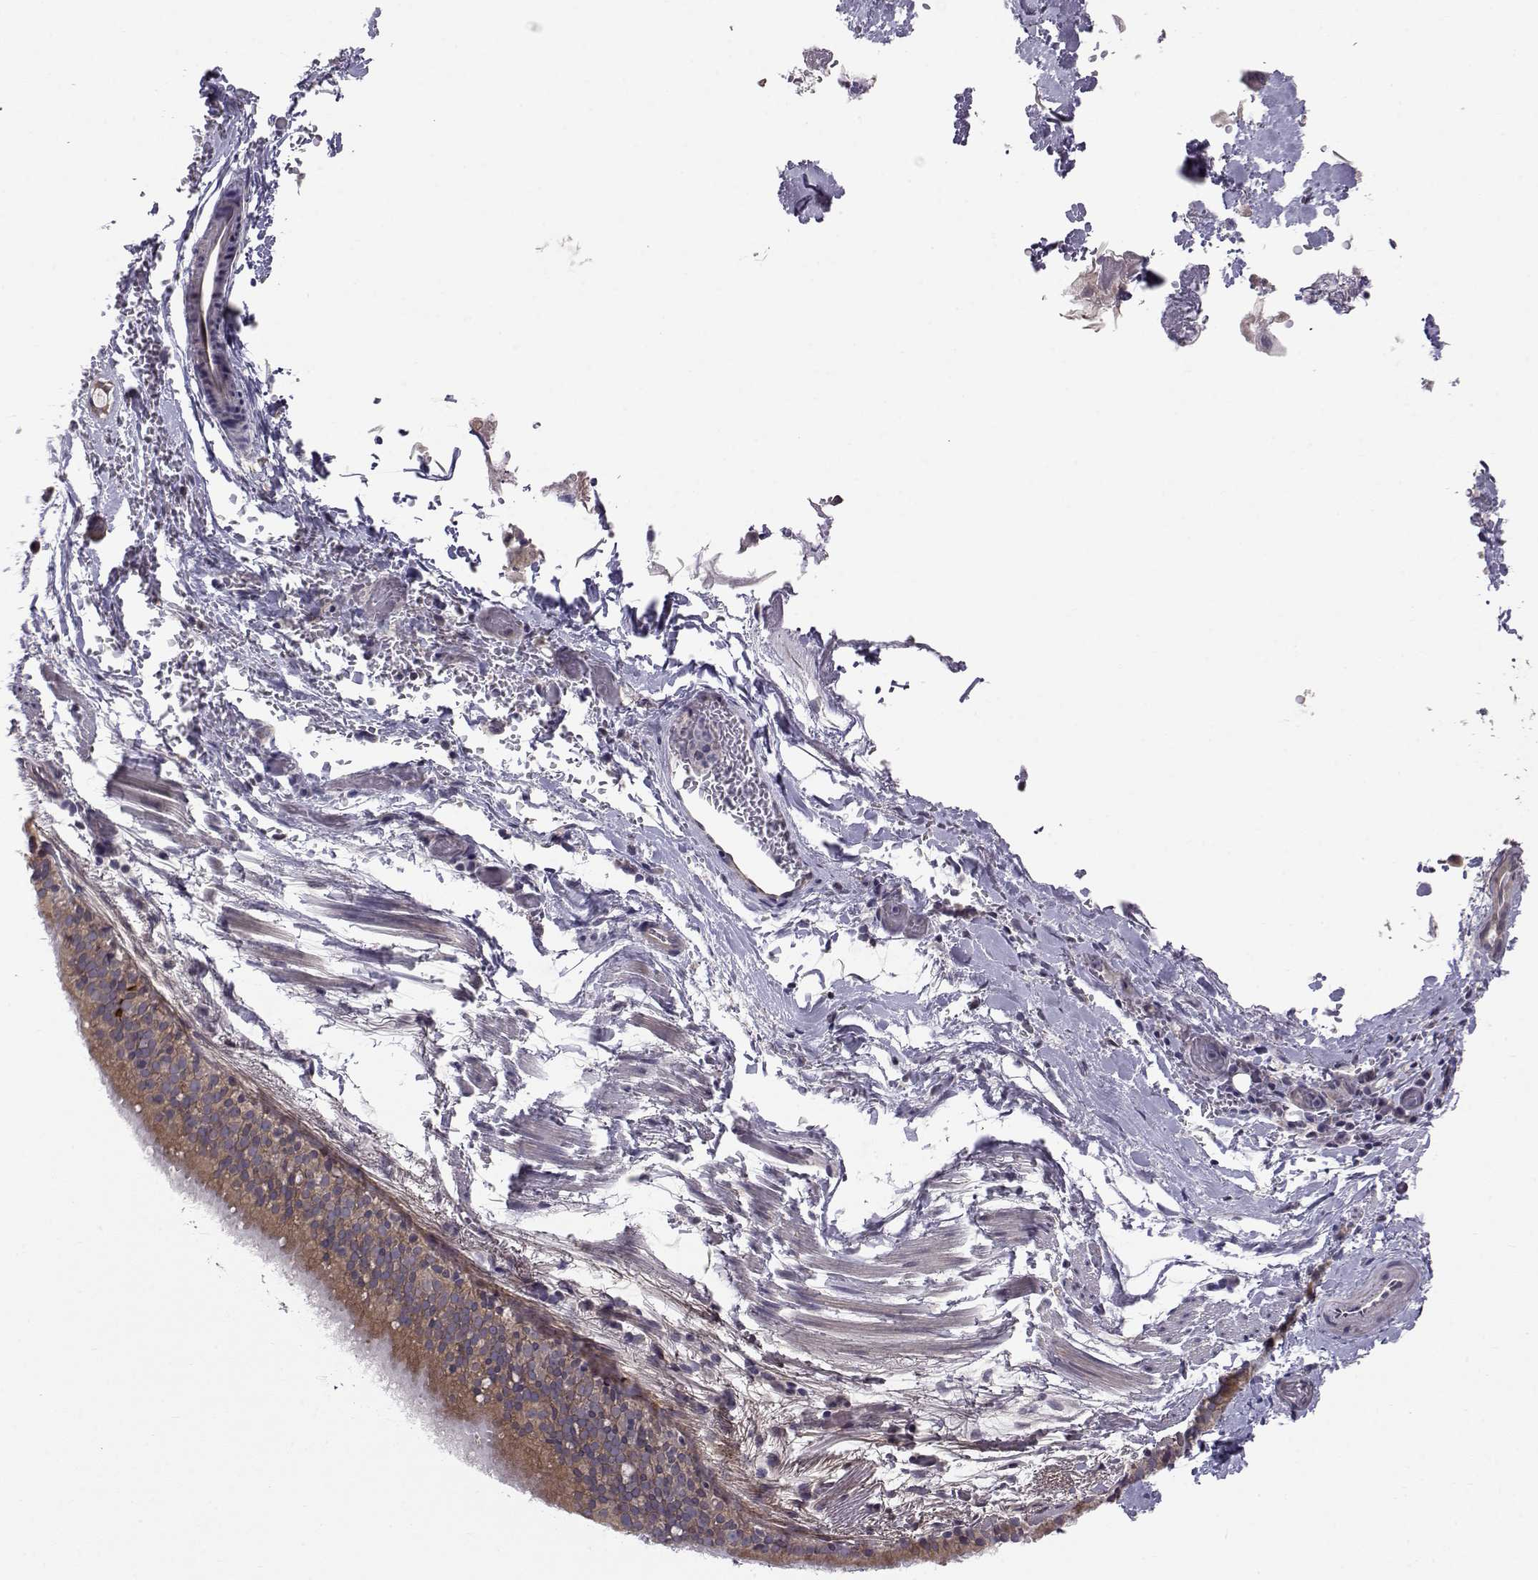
{"staining": {"intensity": "moderate", "quantity": ">75%", "location": "cytoplasmic/membranous"}, "tissue": "bronchus", "cell_type": "Respiratory epithelial cells", "image_type": "normal", "snomed": [{"axis": "morphology", "description": "Normal tissue, NOS"}, {"axis": "morphology", "description": "Squamous cell carcinoma, NOS"}, {"axis": "topography", "description": "Bronchus"}, {"axis": "topography", "description": "Lung"}], "caption": "Benign bronchus was stained to show a protein in brown. There is medium levels of moderate cytoplasmic/membranous expression in approximately >75% of respiratory epithelial cells.", "gene": "PEX5L", "patient": {"sex": "male", "age": 69}}